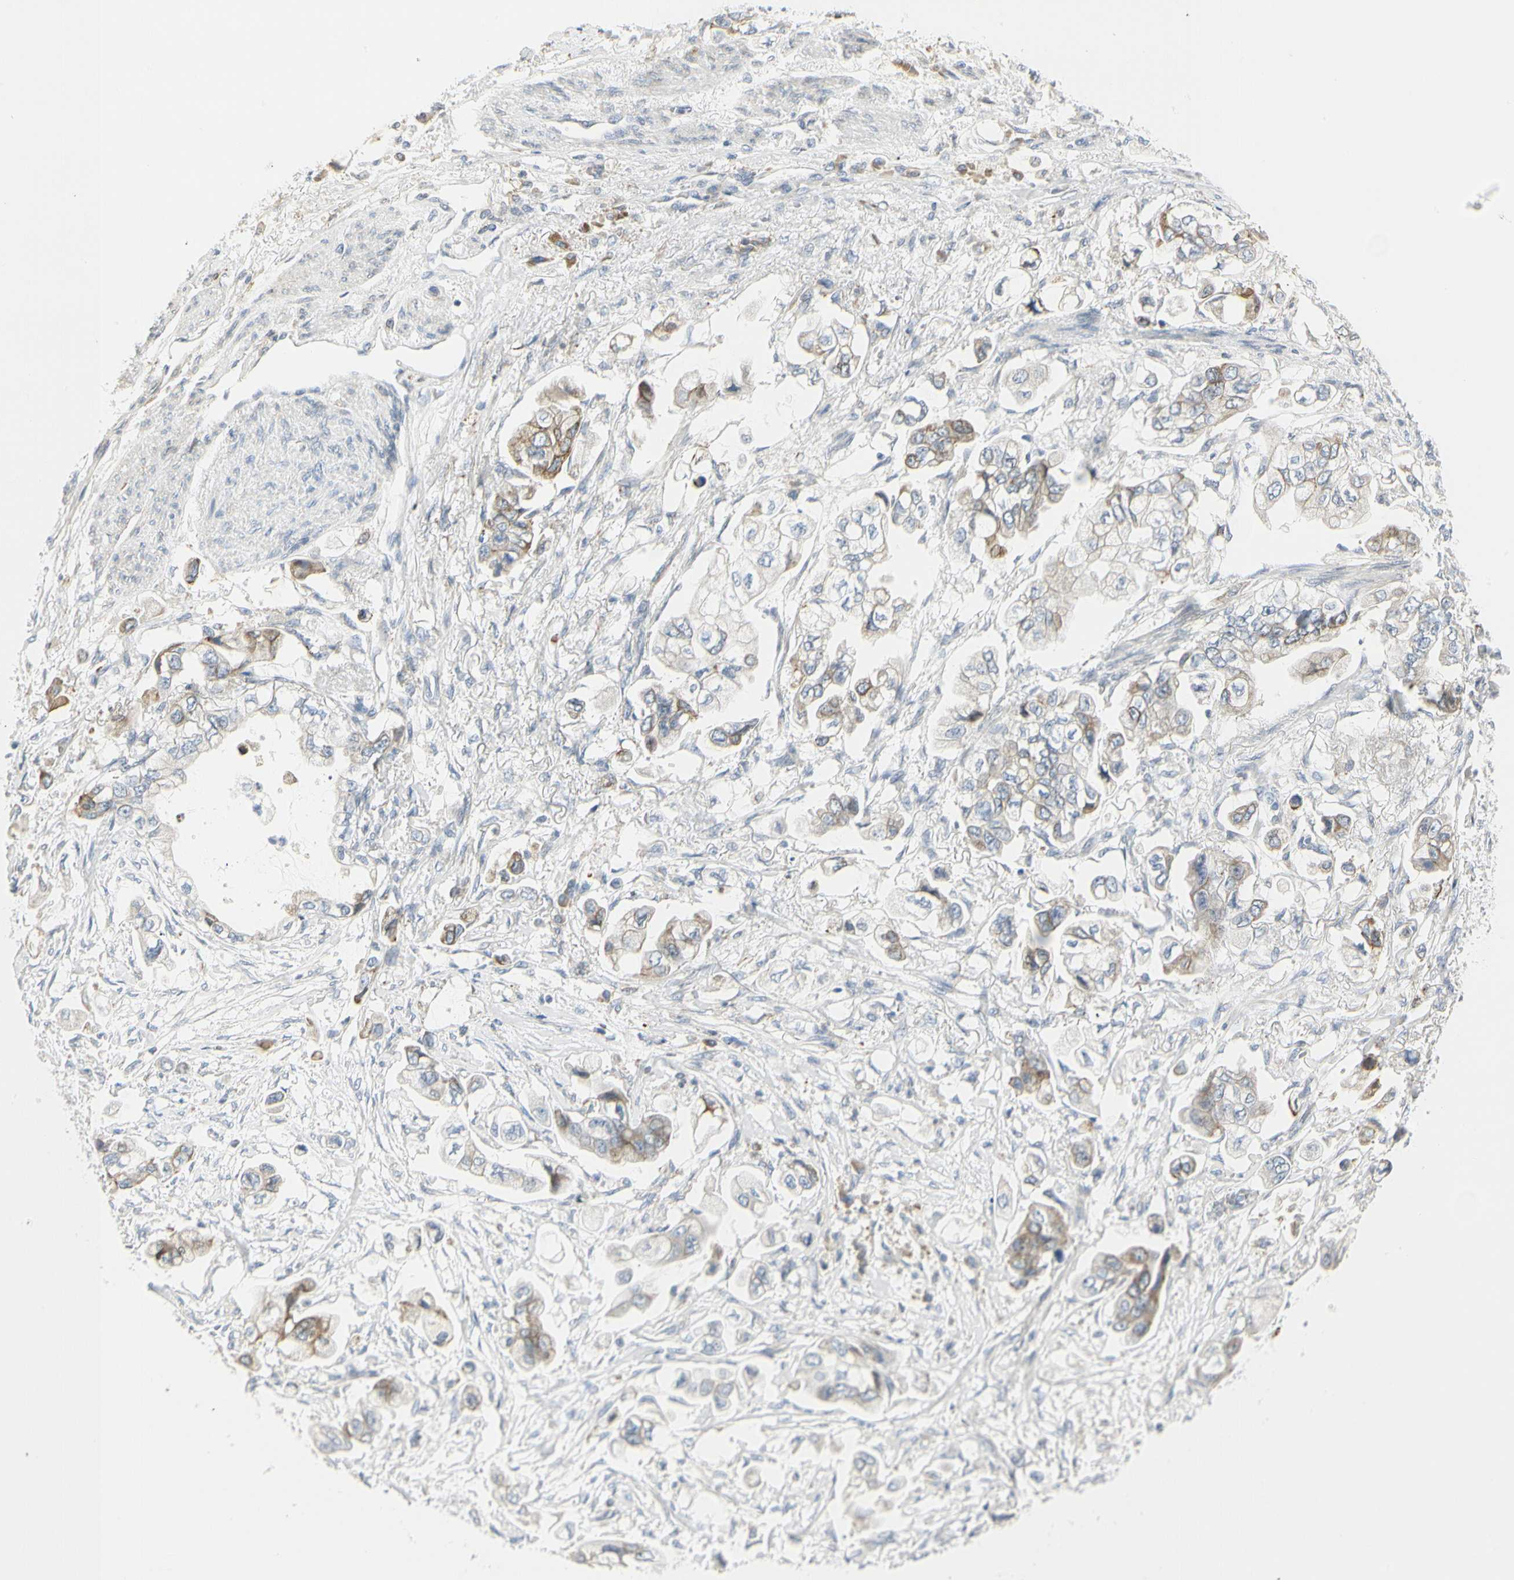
{"staining": {"intensity": "weak", "quantity": "<25%", "location": "cytoplasmic/membranous"}, "tissue": "stomach cancer", "cell_type": "Tumor cells", "image_type": "cancer", "snomed": [{"axis": "morphology", "description": "Adenocarcinoma, NOS"}, {"axis": "topography", "description": "Stomach"}], "caption": "Immunohistochemical staining of stomach cancer displays no significant positivity in tumor cells.", "gene": "TNFSF11", "patient": {"sex": "male", "age": 62}}